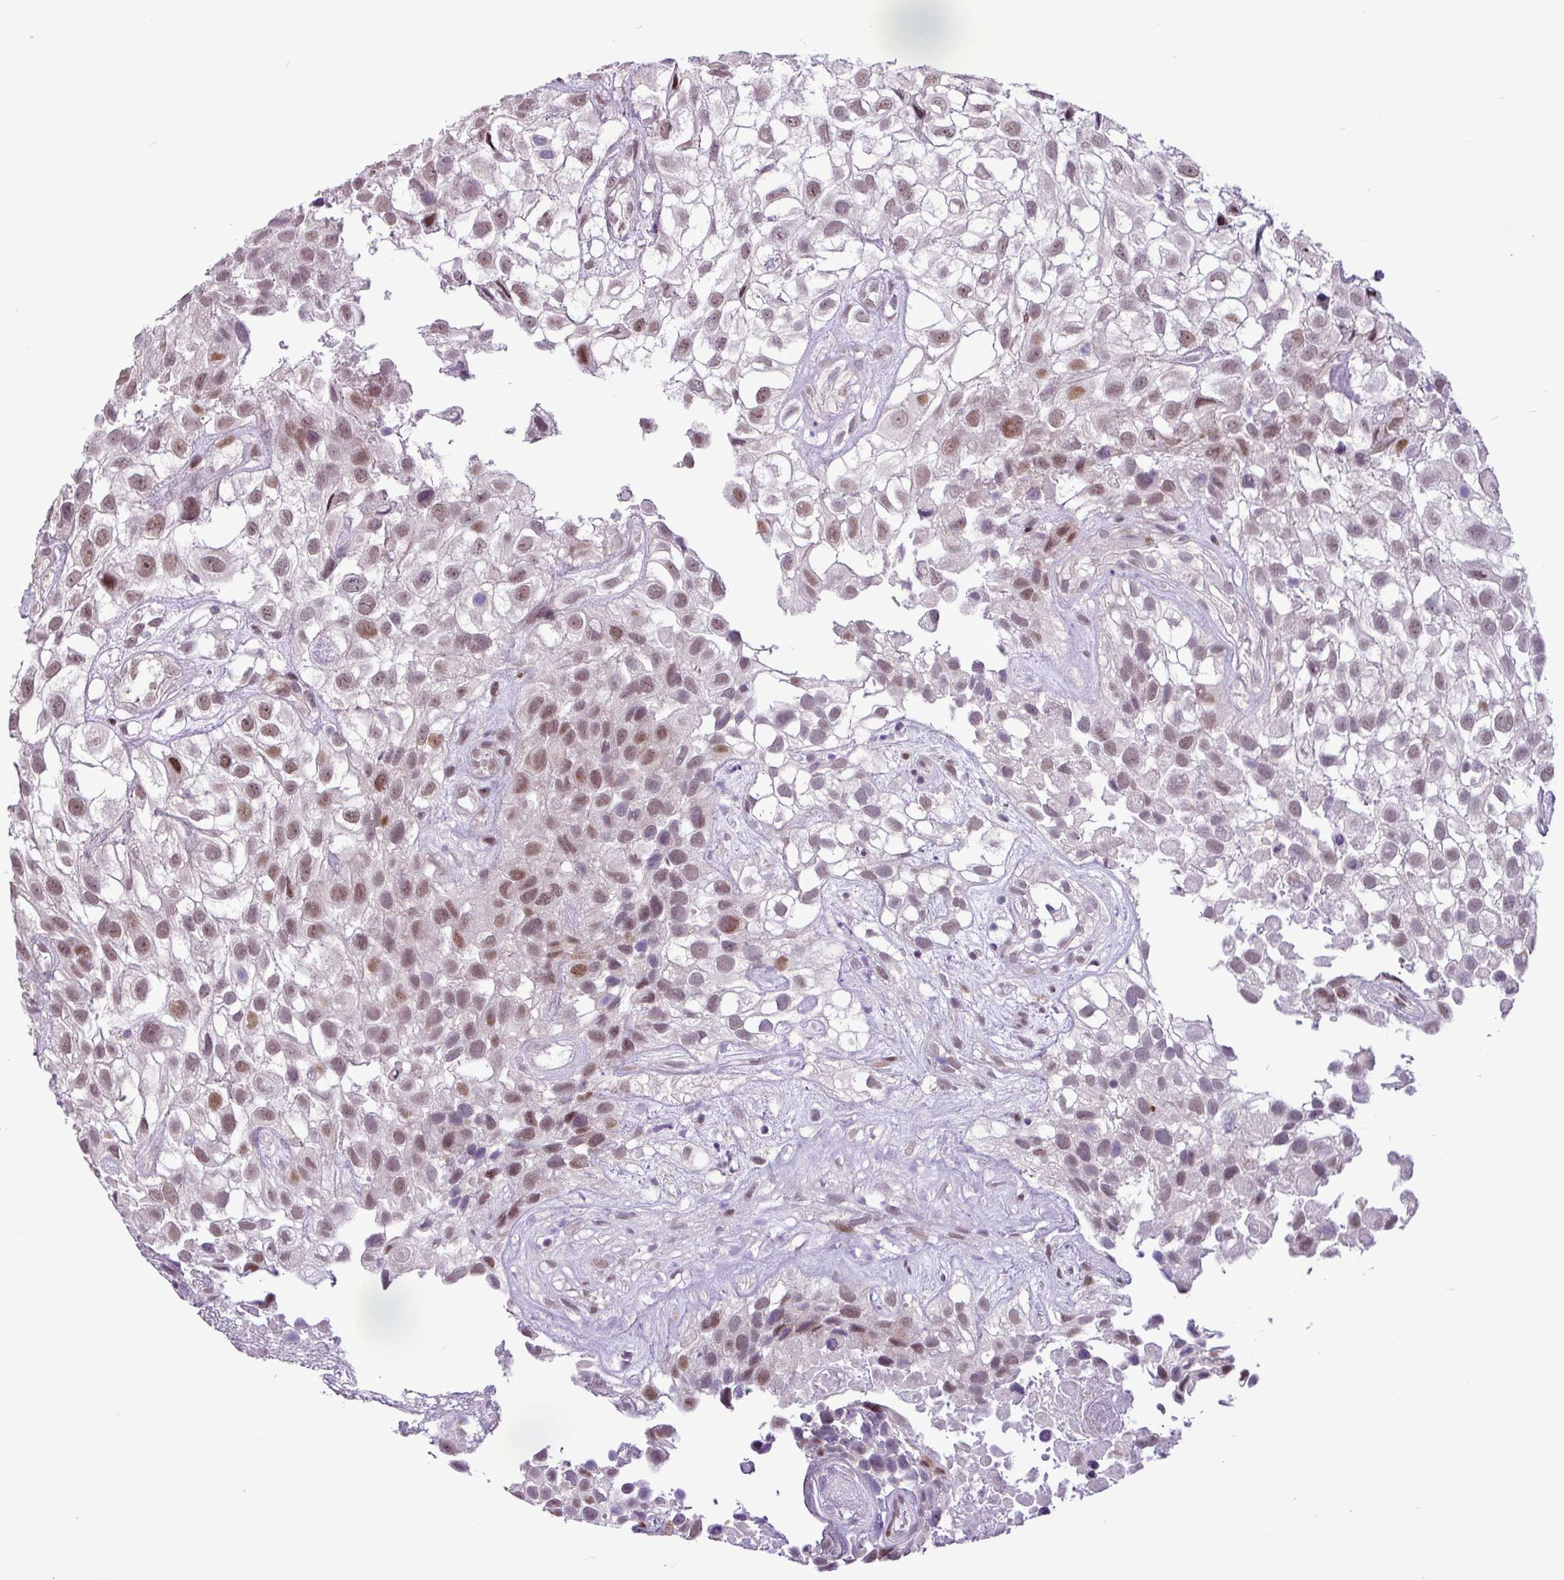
{"staining": {"intensity": "moderate", "quantity": "25%-75%", "location": "nuclear"}, "tissue": "urothelial cancer", "cell_type": "Tumor cells", "image_type": "cancer", "snomed": [{"axis": "morphology", "description": "Urothelial carcinoma, High grade"}, {"axis": "topography", "description": "Urinary bladder"}], "caption": "A medium amount of moderate nuclear positivity is present in about 25%-75% of tumor cells in urothelial cancer tissue.", "gene": "ZNF354A", "patient": {"sex": "male", "age": 56}}